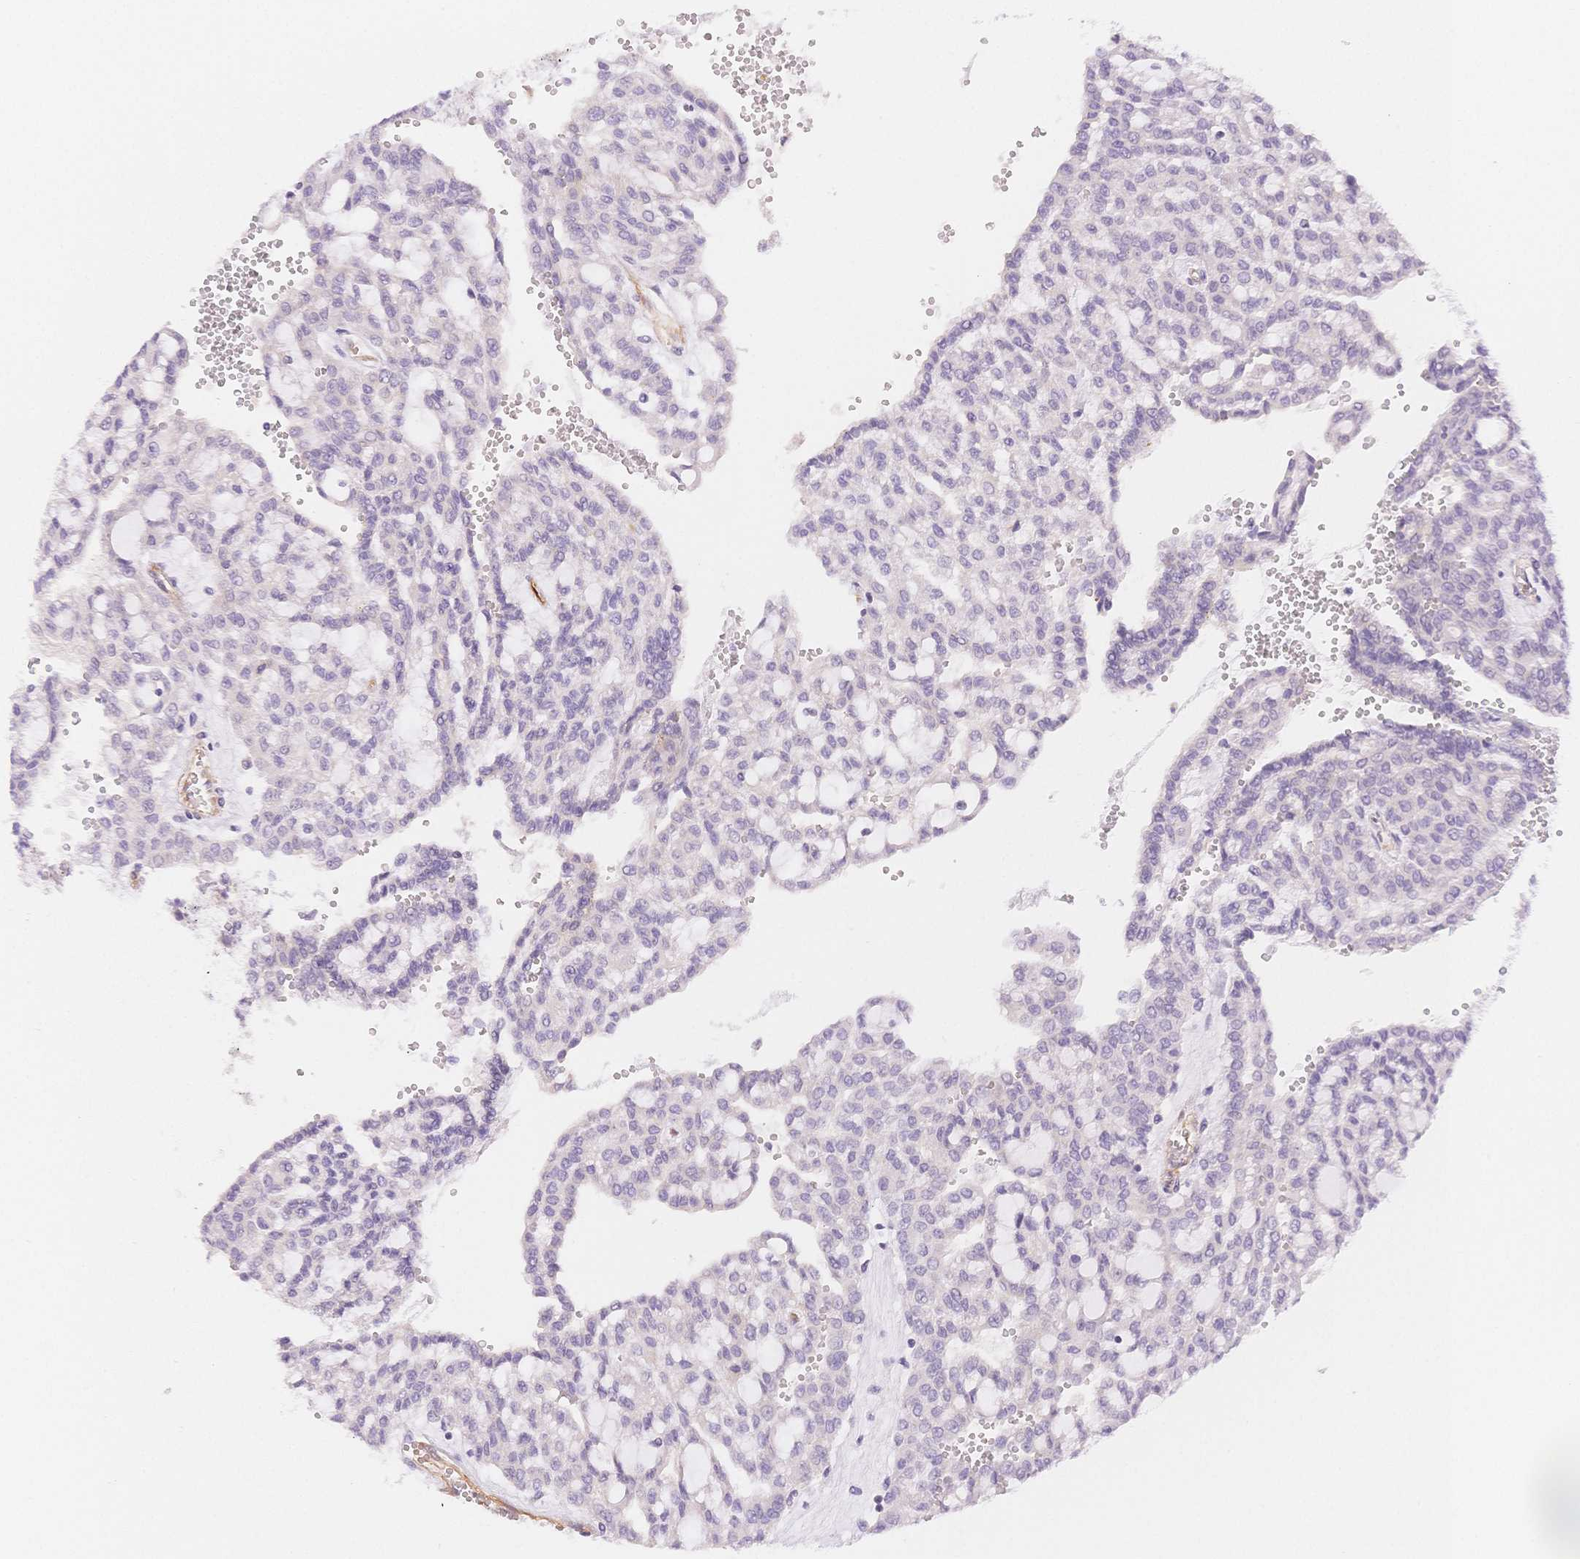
{"staining": {"intensity": "negative", "quantity": "none", "location": "none"}, "tissue": "renal cancer", "cell_type": "Tumor cells", "image_type": "cancer", "snomed": [{"axis": "morphology", "description": "Adenocarcinoma, NOS"}, {"axis": "topography", "description": "Kidney"}], "caption": "Image shows no protein staining in tumor cells of adenocarcinoma (renal) tissue.", "gene": "CSN1S1", "patient": {"sex": "male", "age": 63}}